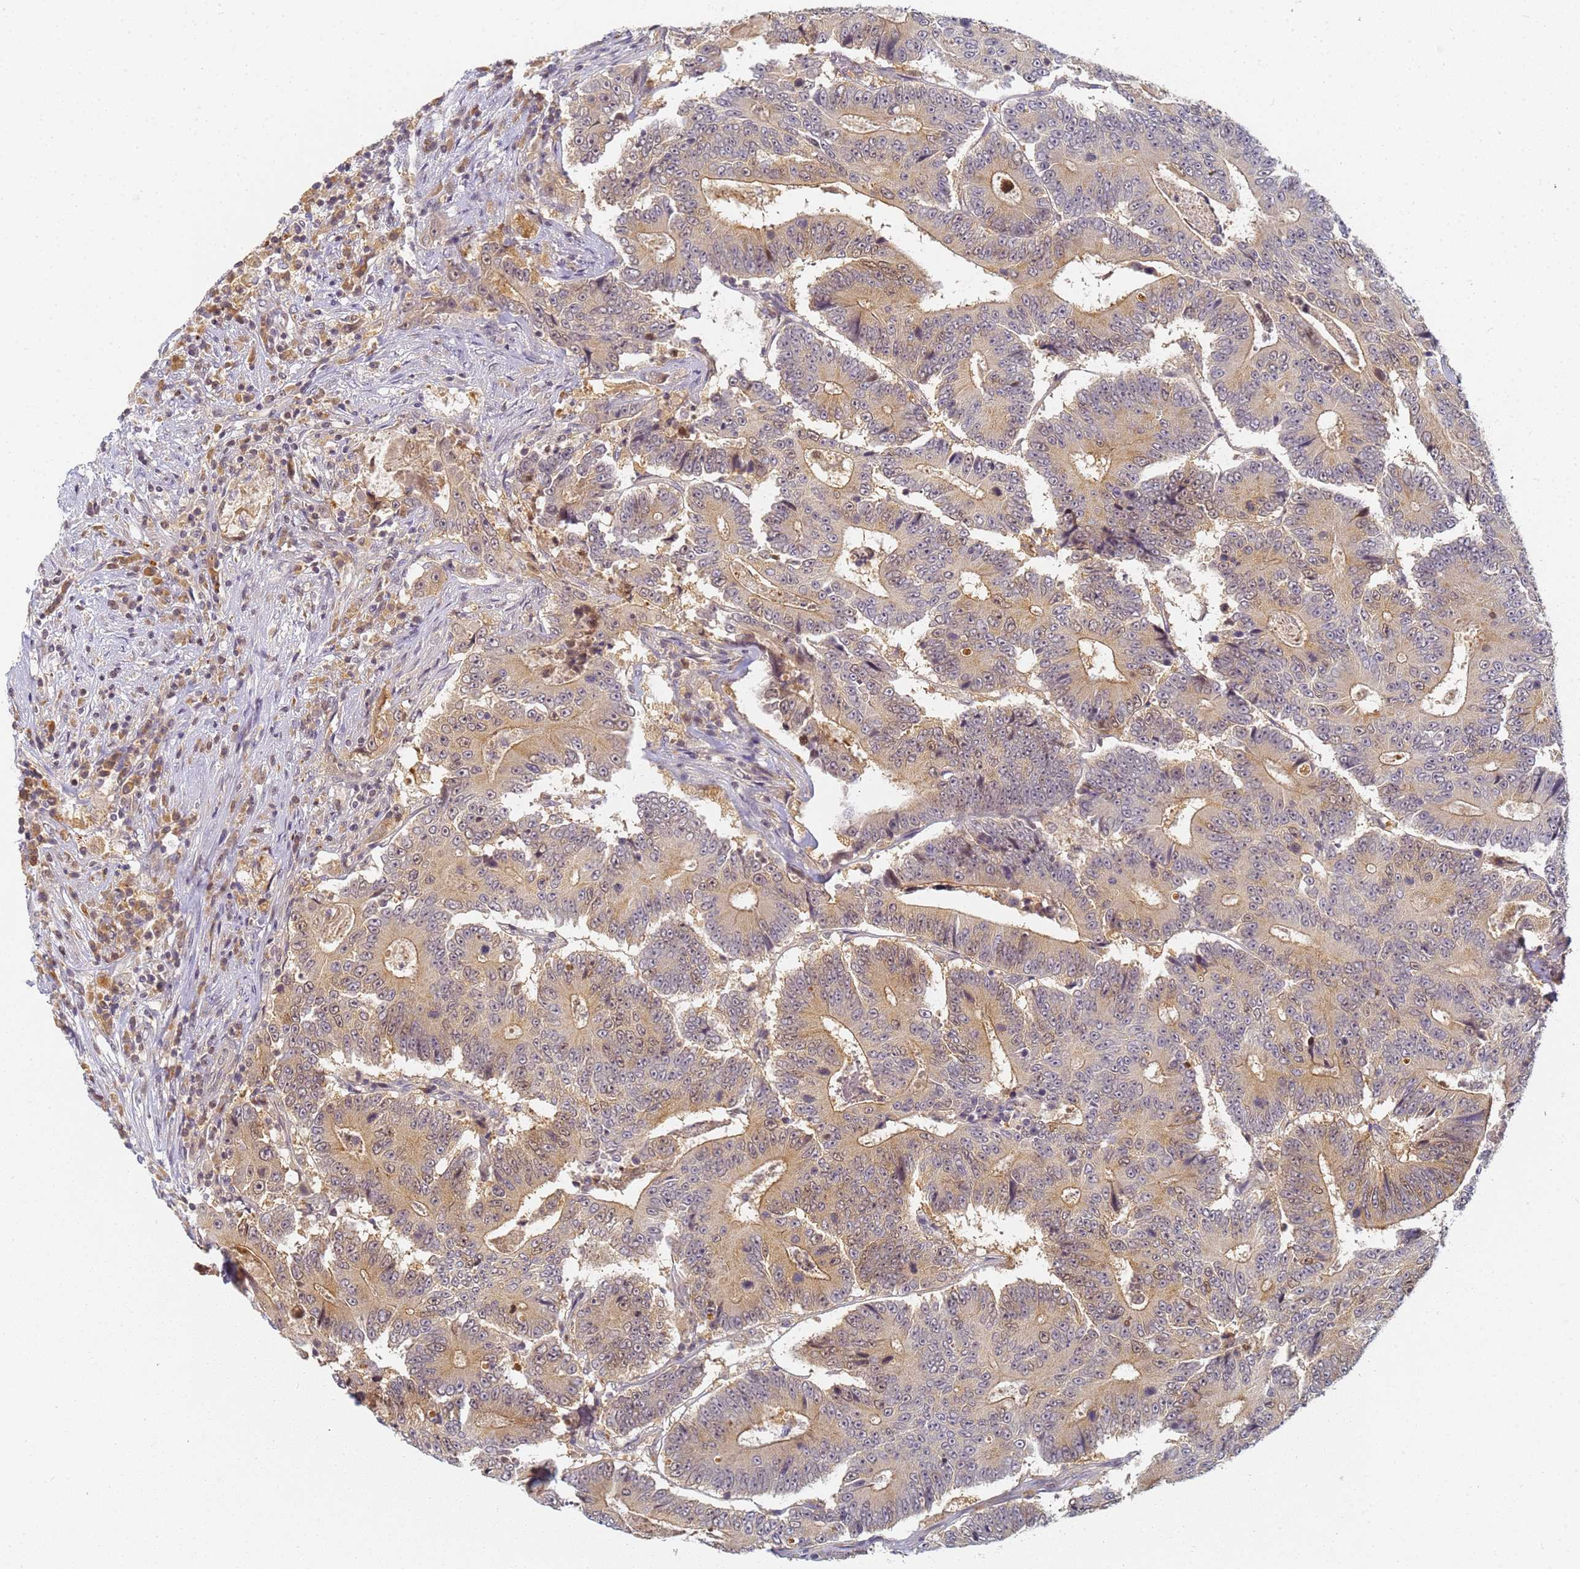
{"staining": {"intensity": "weak", "quantity": ">75%", "location": "cytoplasmic/membranous"}, "tissue": "colorectal cancer", "cell_type": "Tumor cells", "image_type": "cancer", "snomed": [{"axis": "morphology", "description": "Adenocarcinoma, NOS"}, {"axis": "topography", "description": "Colon"}], "caption": "An IHC image of neoplastic tissue is shown. Protein staining in brown labels weak cytoplasmic/membranous positivity in colorectal adenocarcinoma within tumor cells.", "gene": "HMCES", "patient": {"sex": "male", "age": 83}}